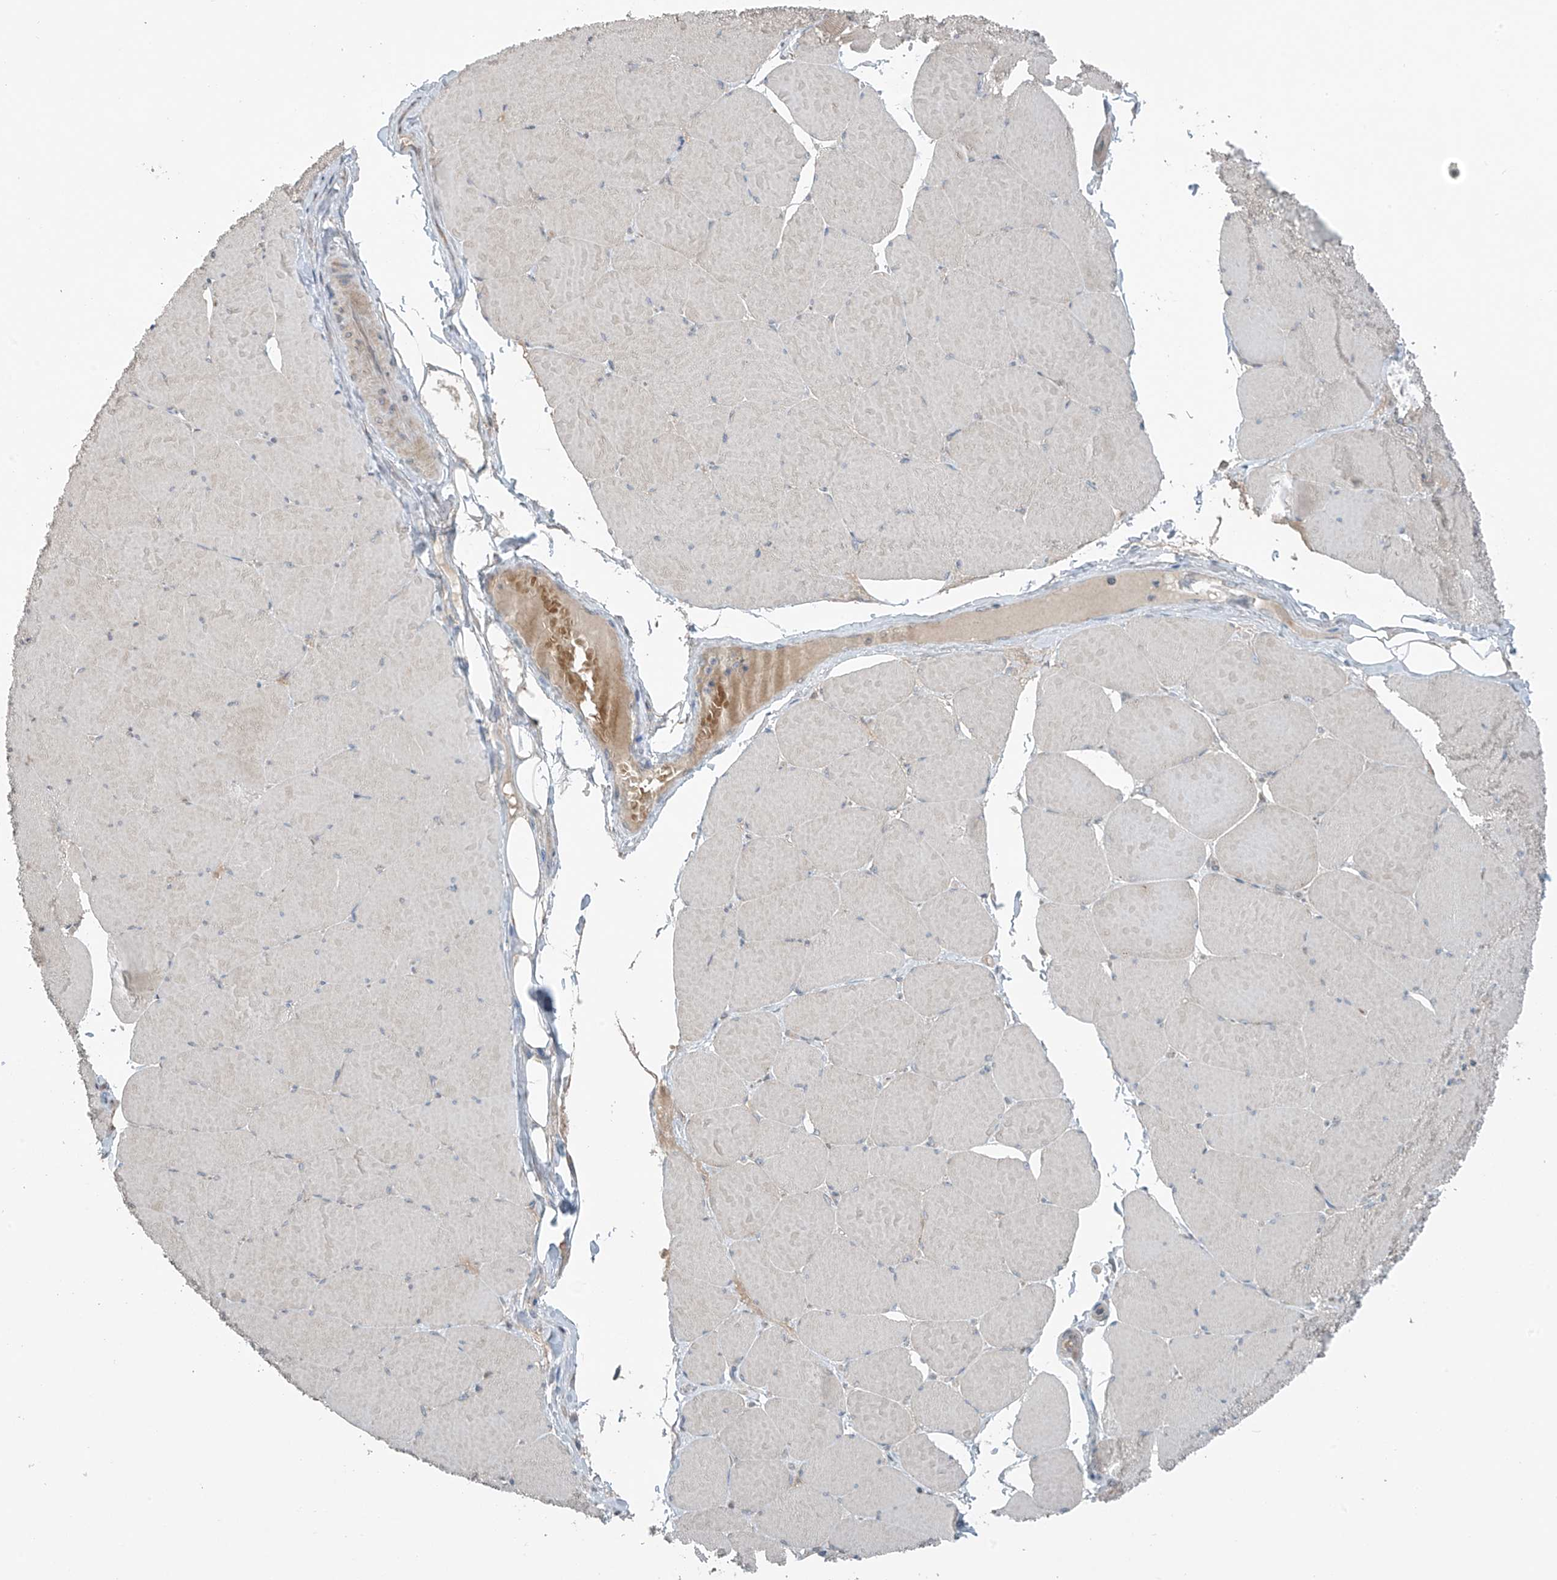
{"staining": {"intensity": "weak", "quantity": "<25%", "location": "cytoplasmic/membranous"}, "tissue": "skeletal muscle", "cell_type": "Myocytes", "image_type": "normal", "snomed": [{"axis": "morphology", "description": "Normal tissue, NOS"}, {"axis": "topography", "description": "Skeletal muscle"}, {"axis": "topography", "description": "Head-Neck"}], "caption": "Image shows no significant protein staining in myocytes of unremarkable skeletal muscle.", "gene": "HOXA11", "patient": {"sex": "male", "age": 66}}